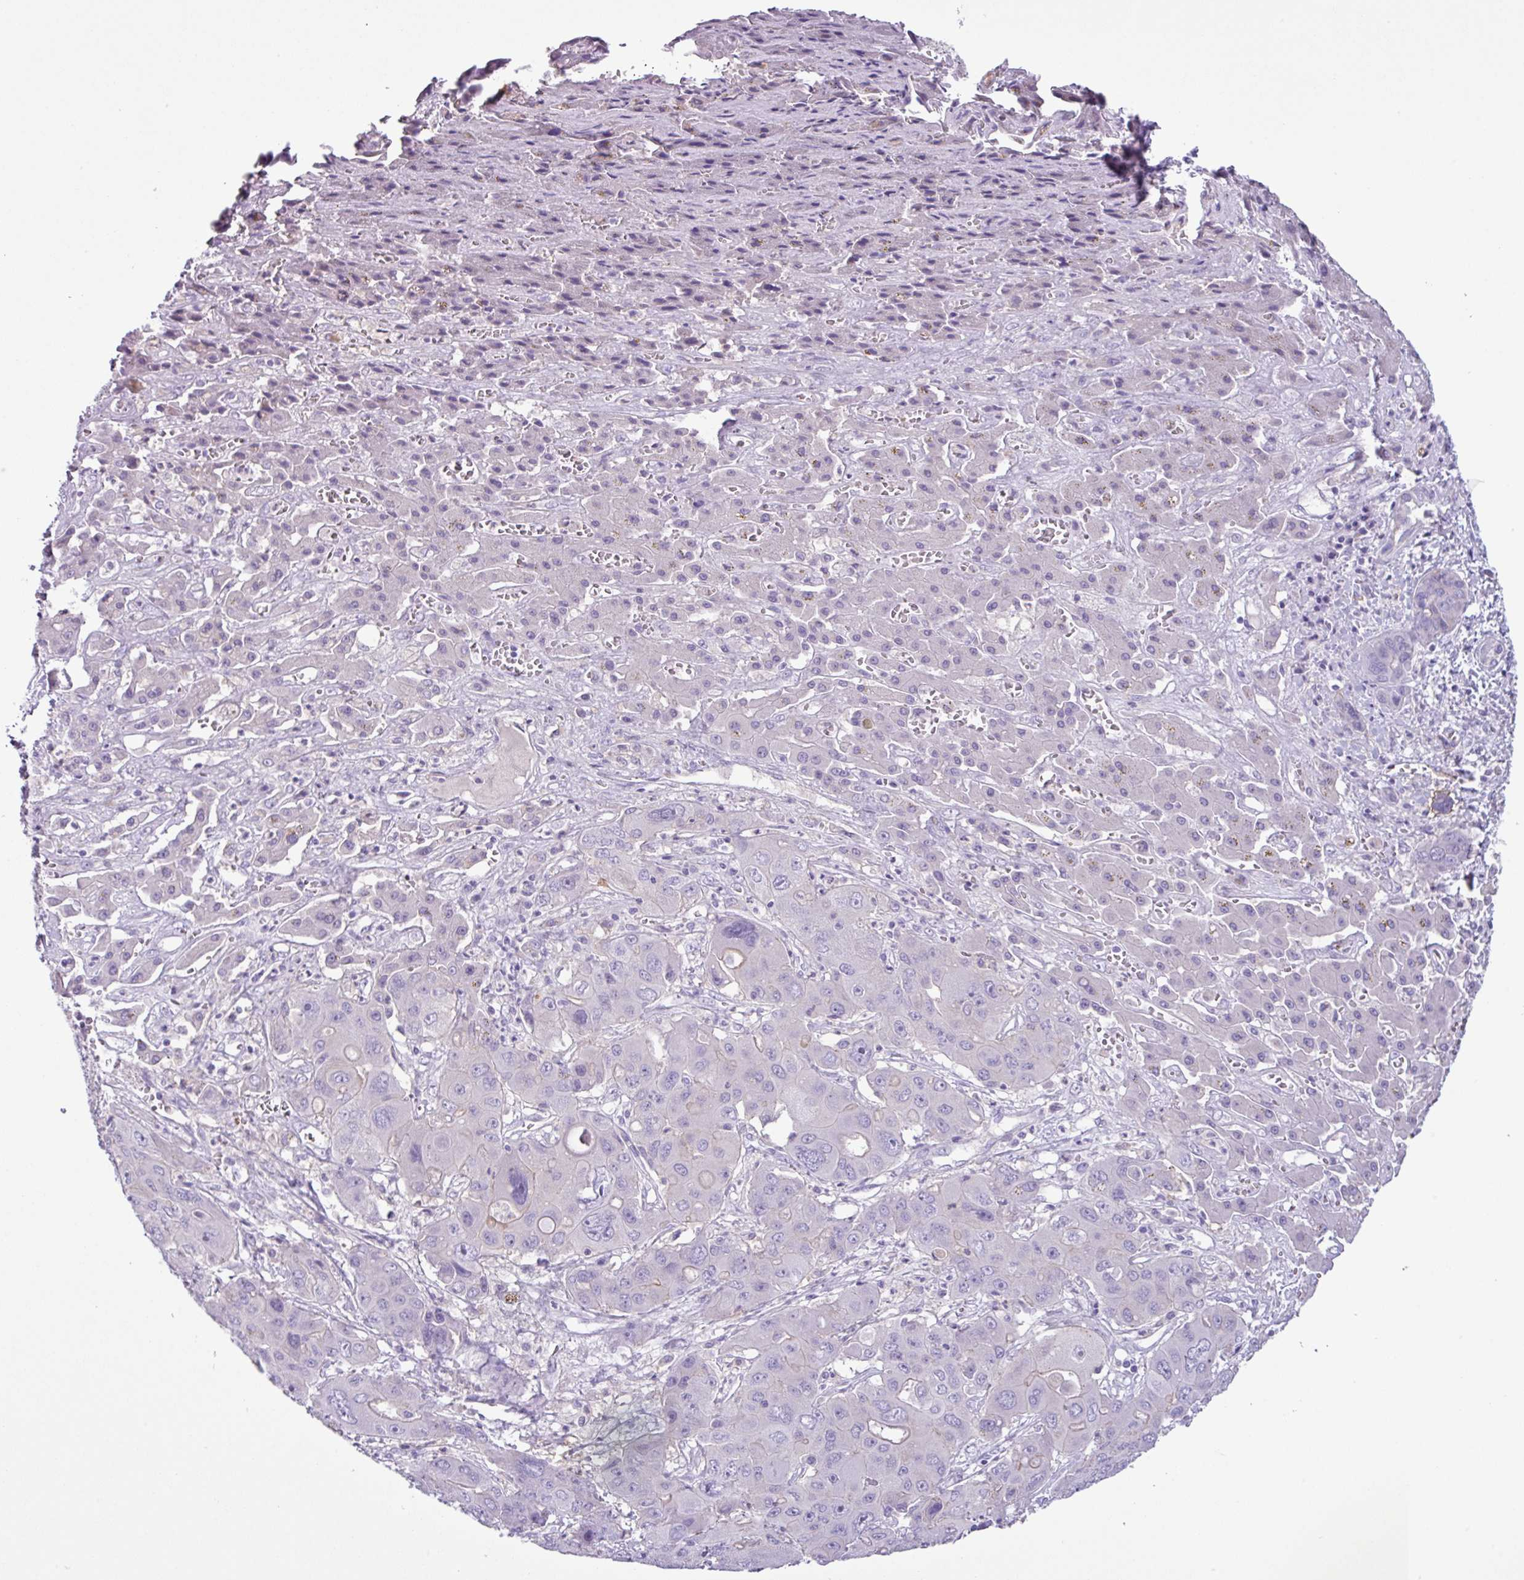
{"staining": {"intensity": "negative", "quantity": "none", "location": "none"}, "tissue": "liver cancer", "cell_type": "Tumor cells", "image_type": "cancer", "snomed": [{"axis": "morphology", "description": "Cholangiocarcinoma"}, {"axis": "topography", "description": "Liver"}], "caption": "Tumor cells are negative for protein expression in human cholangiocarcinoma (liver). (DAB IHC with hematoxylin counter stain).", "gene": "CYSTM1", "patient": {"sex": "male", "age": 67}}